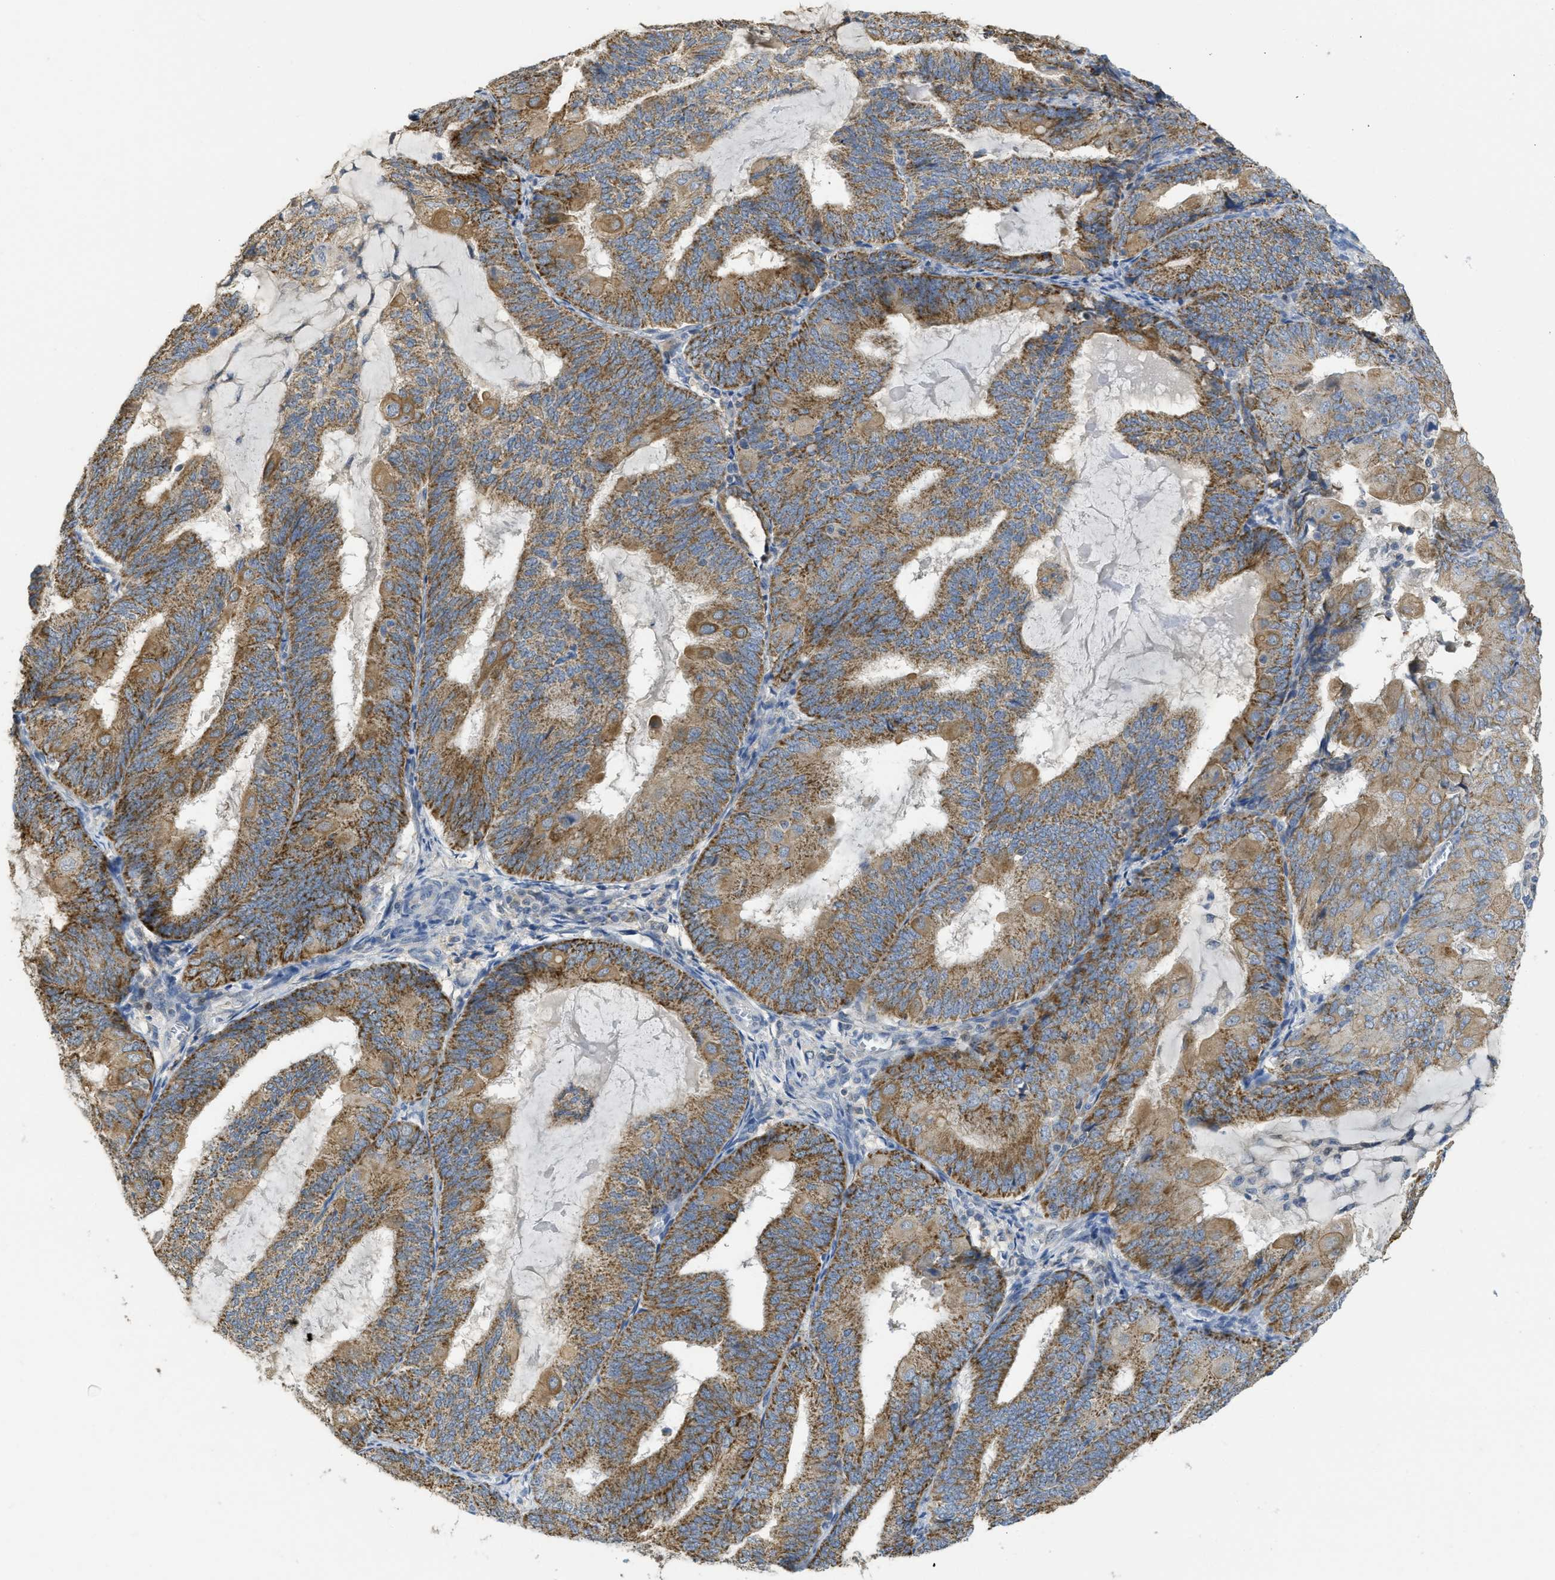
{"staining": {"intensity": "moderate", "quantity": ">75%", "location": "cytoplasmic/membranous"}, "tissue": "endometrial cancer", "cell_type": "Tumor cells", "image_type": "cancer", "snomed": [{"axis": "morphology", "description": "Adenocarcinoma, NOS"}, {"axis": "topography", "description": "Endometrium"}], "caption": "This histopathology image displays immunohistochemistry staining of human endometrial adenocarcinoma, with medium moderate cytoplasmic/membranous expression in approximately >75% of tumor cells.", "gene": "SFXN2", "patient": {"sex": "female", "age": 81}}